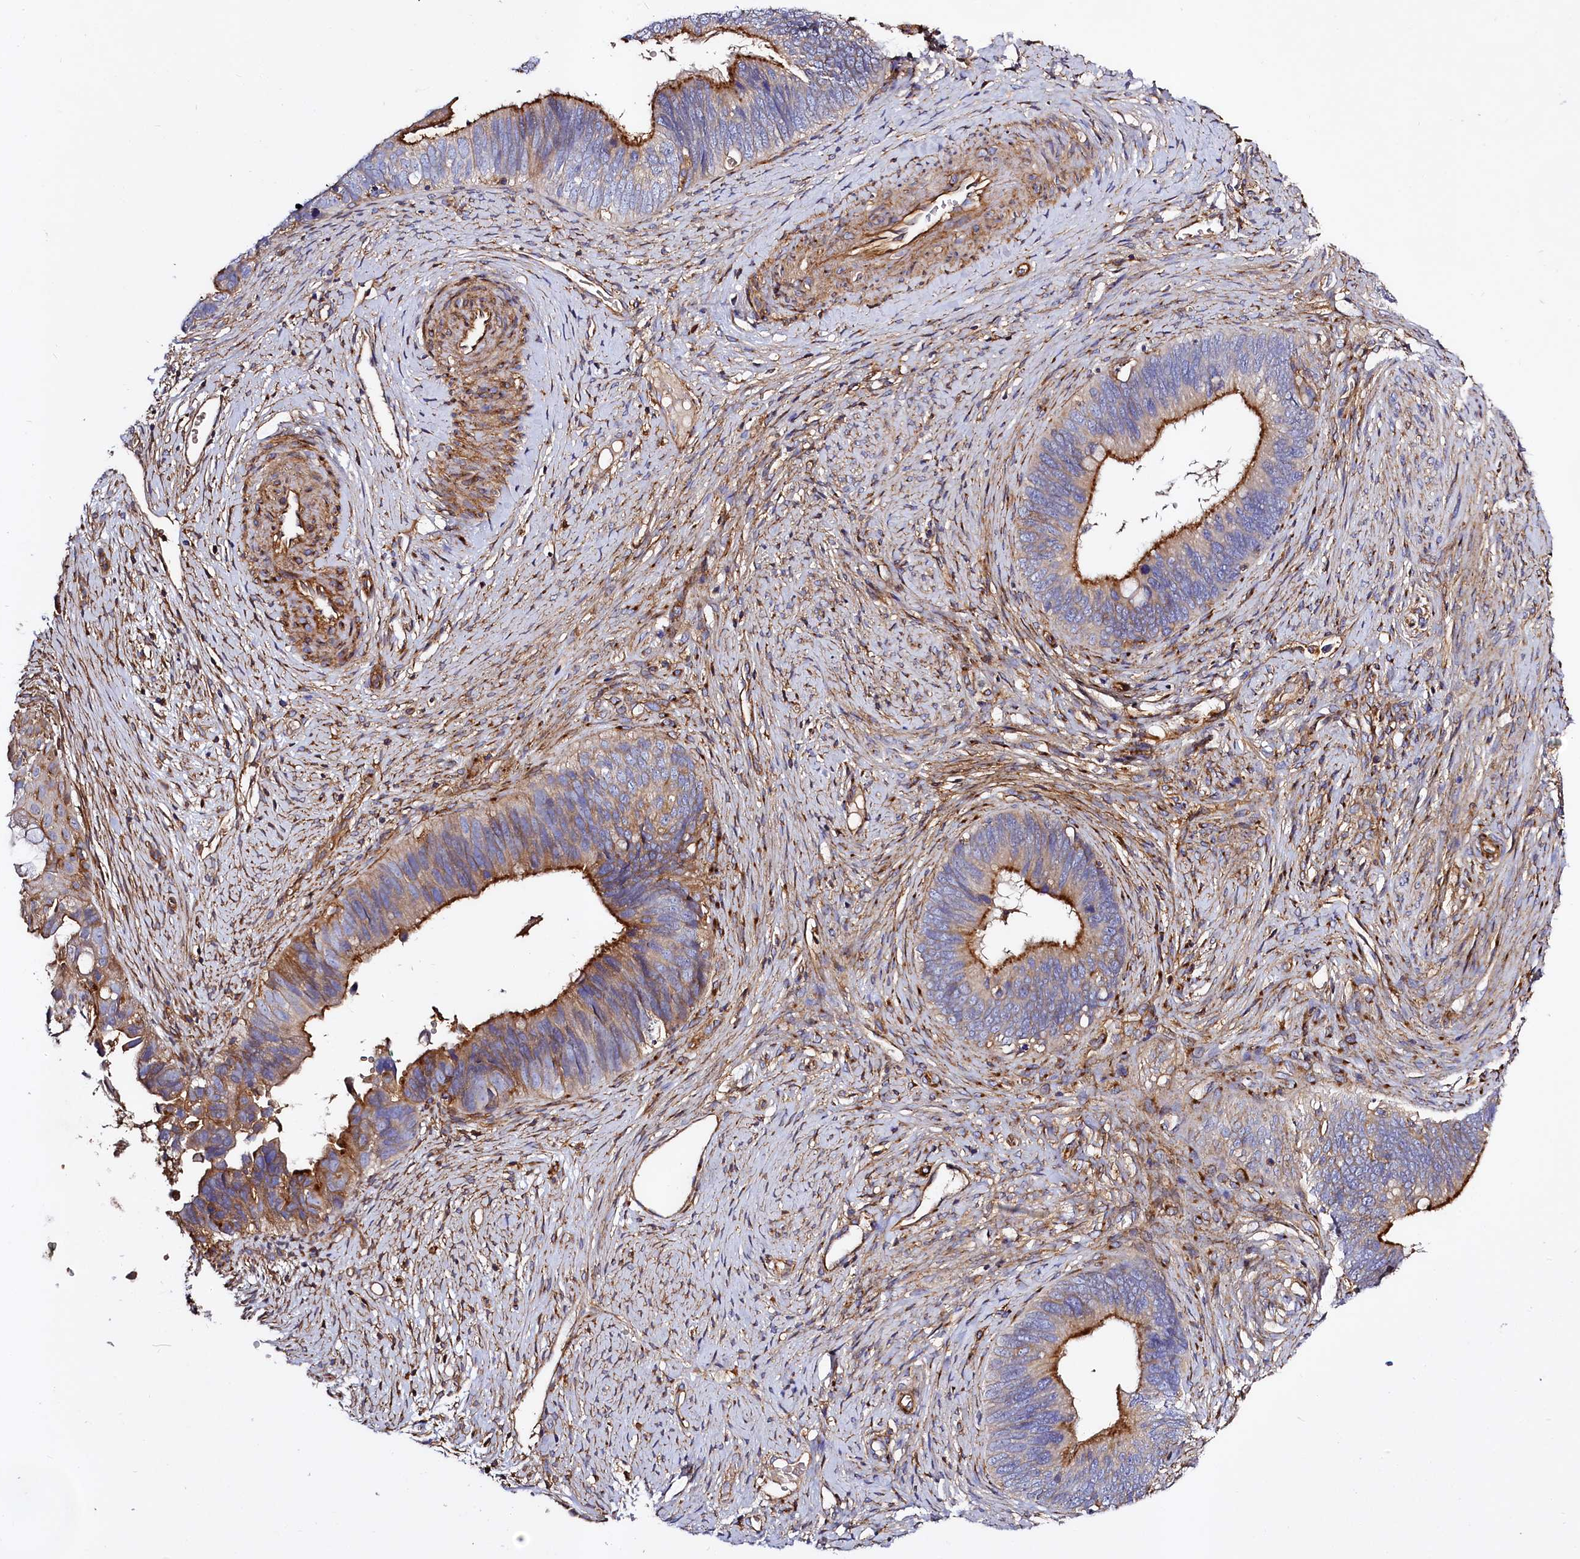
{"staining": {"intensity": "strong", "quantity": "25%-75%", "location": "cytoplasmic/membranous"}, "tissue": "cervical cancer", "cell_type": "Tumor cells", "image_type": "cancer", "snomed": [{"axis": "morphology", "description": "Adenocarcinoma, NOS"}, {"axis": "topography", "description": "Cervix"}], "caption": "Approximately 25%-75% of tumor cells in cervical cancer (adenocarcinoma) show strong cytoplasmic/membranous protein positivity as visualized by brown immunohistochemical staining.", "gene": "ANO6", "patient": {"sex": "female", "age": 42}}